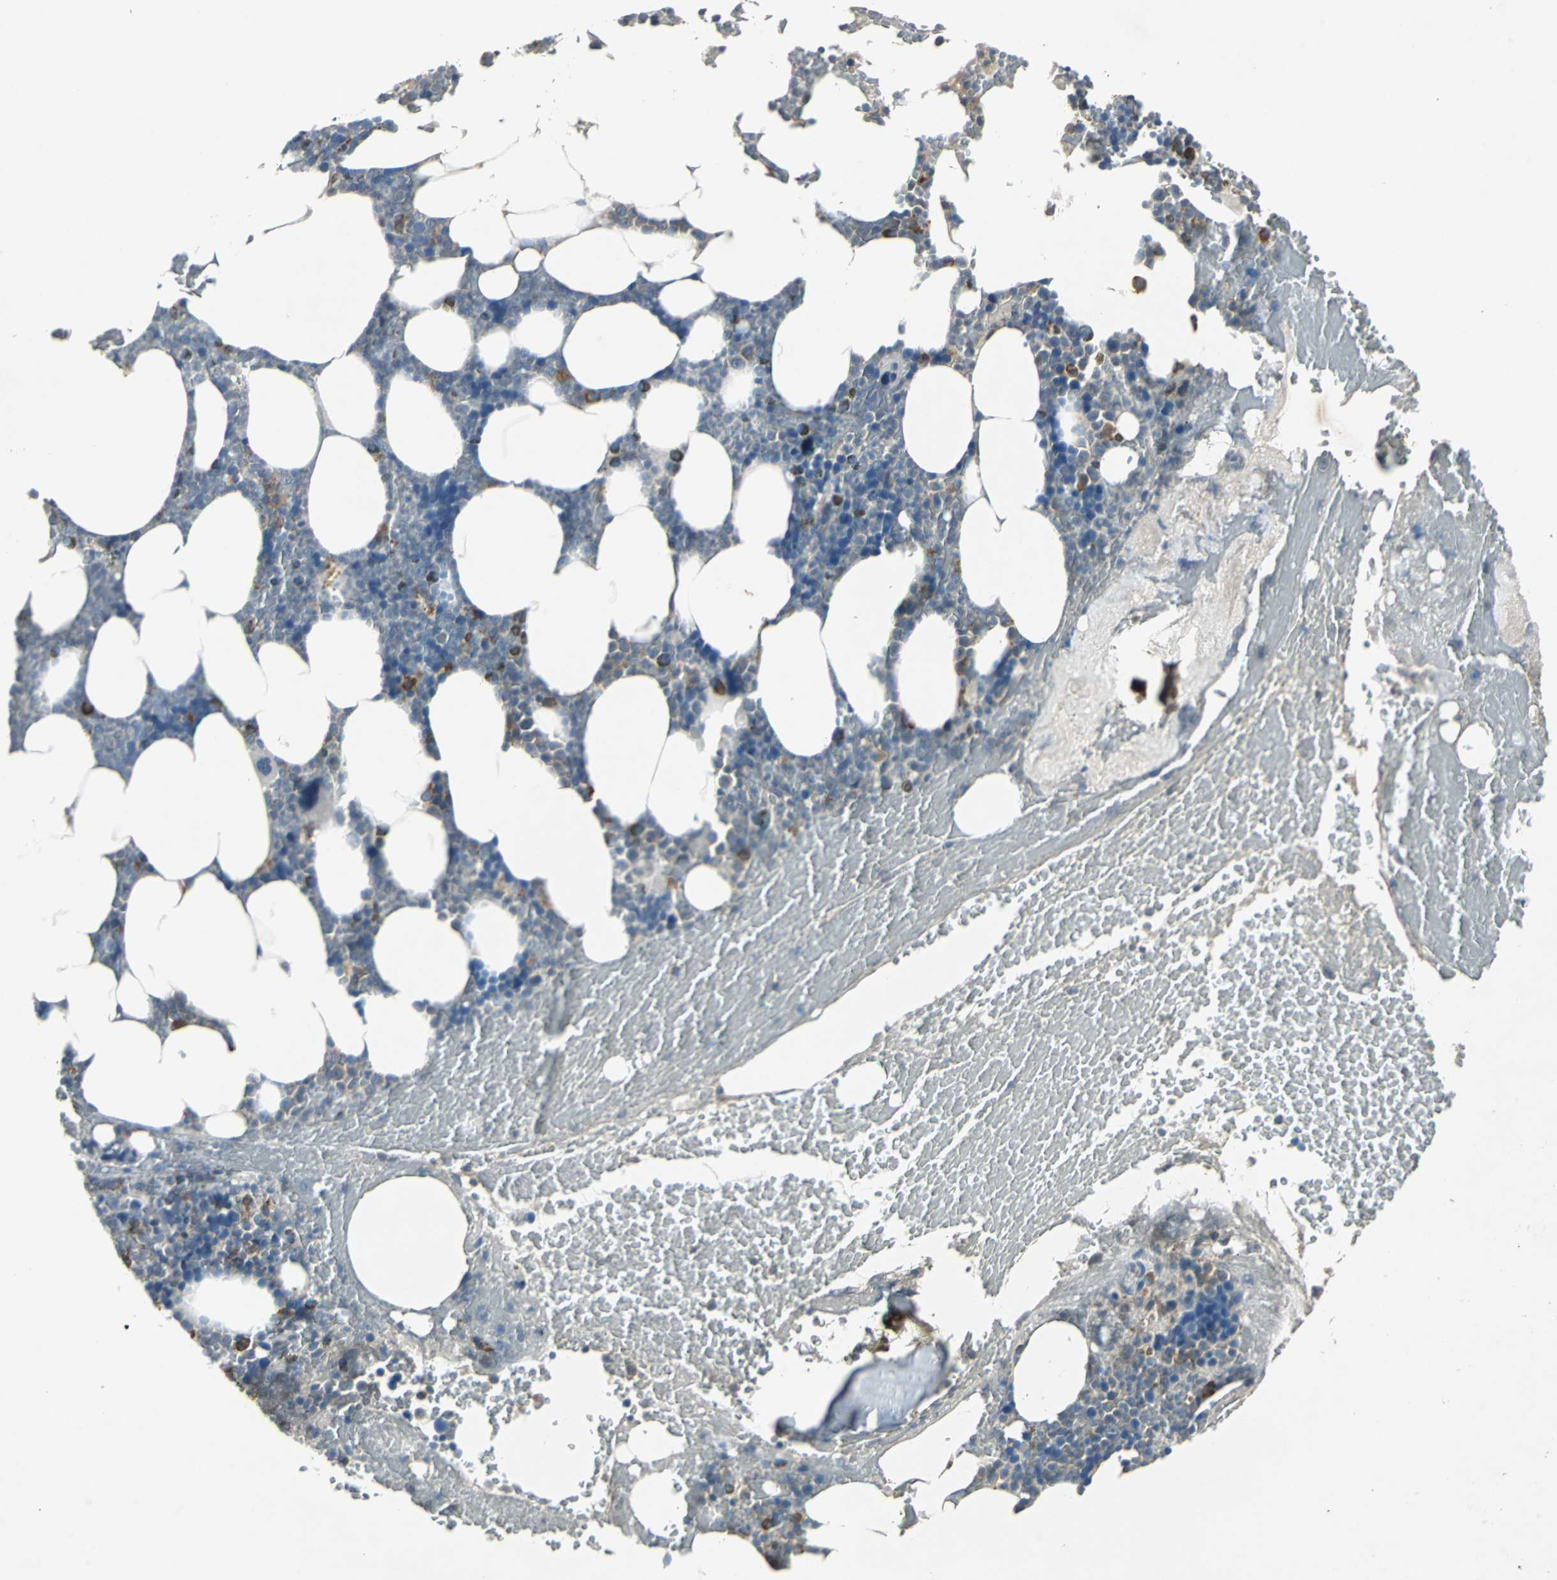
{"staining": {"intensity": "strong", "quantity": "<25%", "location": "cytoplasmic/membranous"}, "tissue": "bone marrow", "cell_type": "Hematopoietic cells", "image_type": "normal", "snomed": [{"axis": "morphology", "description": "Normal tissue, NOS"}, {"axis": "topography", "description": "Bone marrow"}], "caption": "This image demonstrates IHC staining of normal human bone marrow, with medium strong cytoplasmic/membranous expression in about <25% of hematopoietic cells.", "gene": "SLC2A13", "patient": {"sex": "female", "age": 66}}